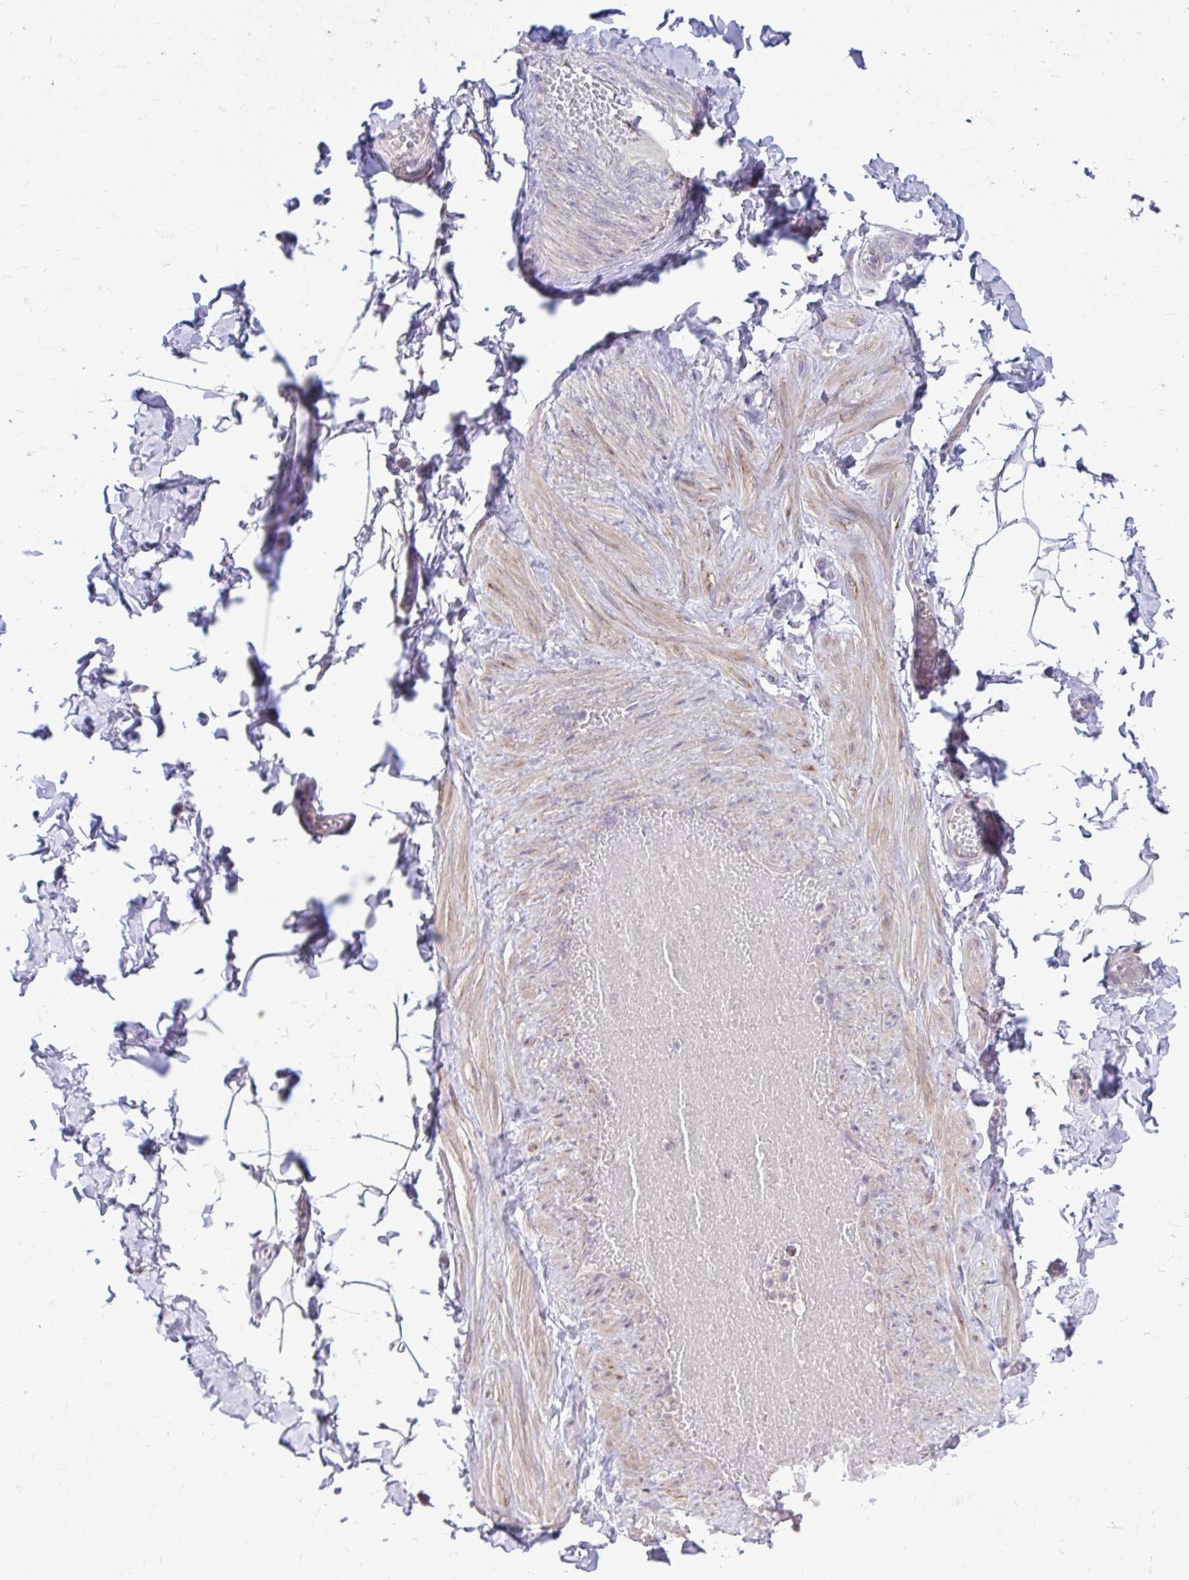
{"staining": {"intensity": "negative", "quantity": "none", "location": "none"}, "tissue": "adipose tissue", "cell_type": "Adipocytes", "image_type": "normal", "snomed": [{"axis": "morphology", "description": "Normal tissue, NOS"}, {"axis": "topography", "description": "Soft tissue"}, {"axis": "topography", "description": "Adipose tissue"}, {"axis": "topography", "description": "Vascular tissue"}, {"axis": "topography", "description": "Peripheral nerve tissue"}], "caption": "This is a image of IHC staining of normal adipose tissue, which shows no positivity in adipocytes.", "gene": "LINGO4", "patient": {"sex": "male", "age": 29}}